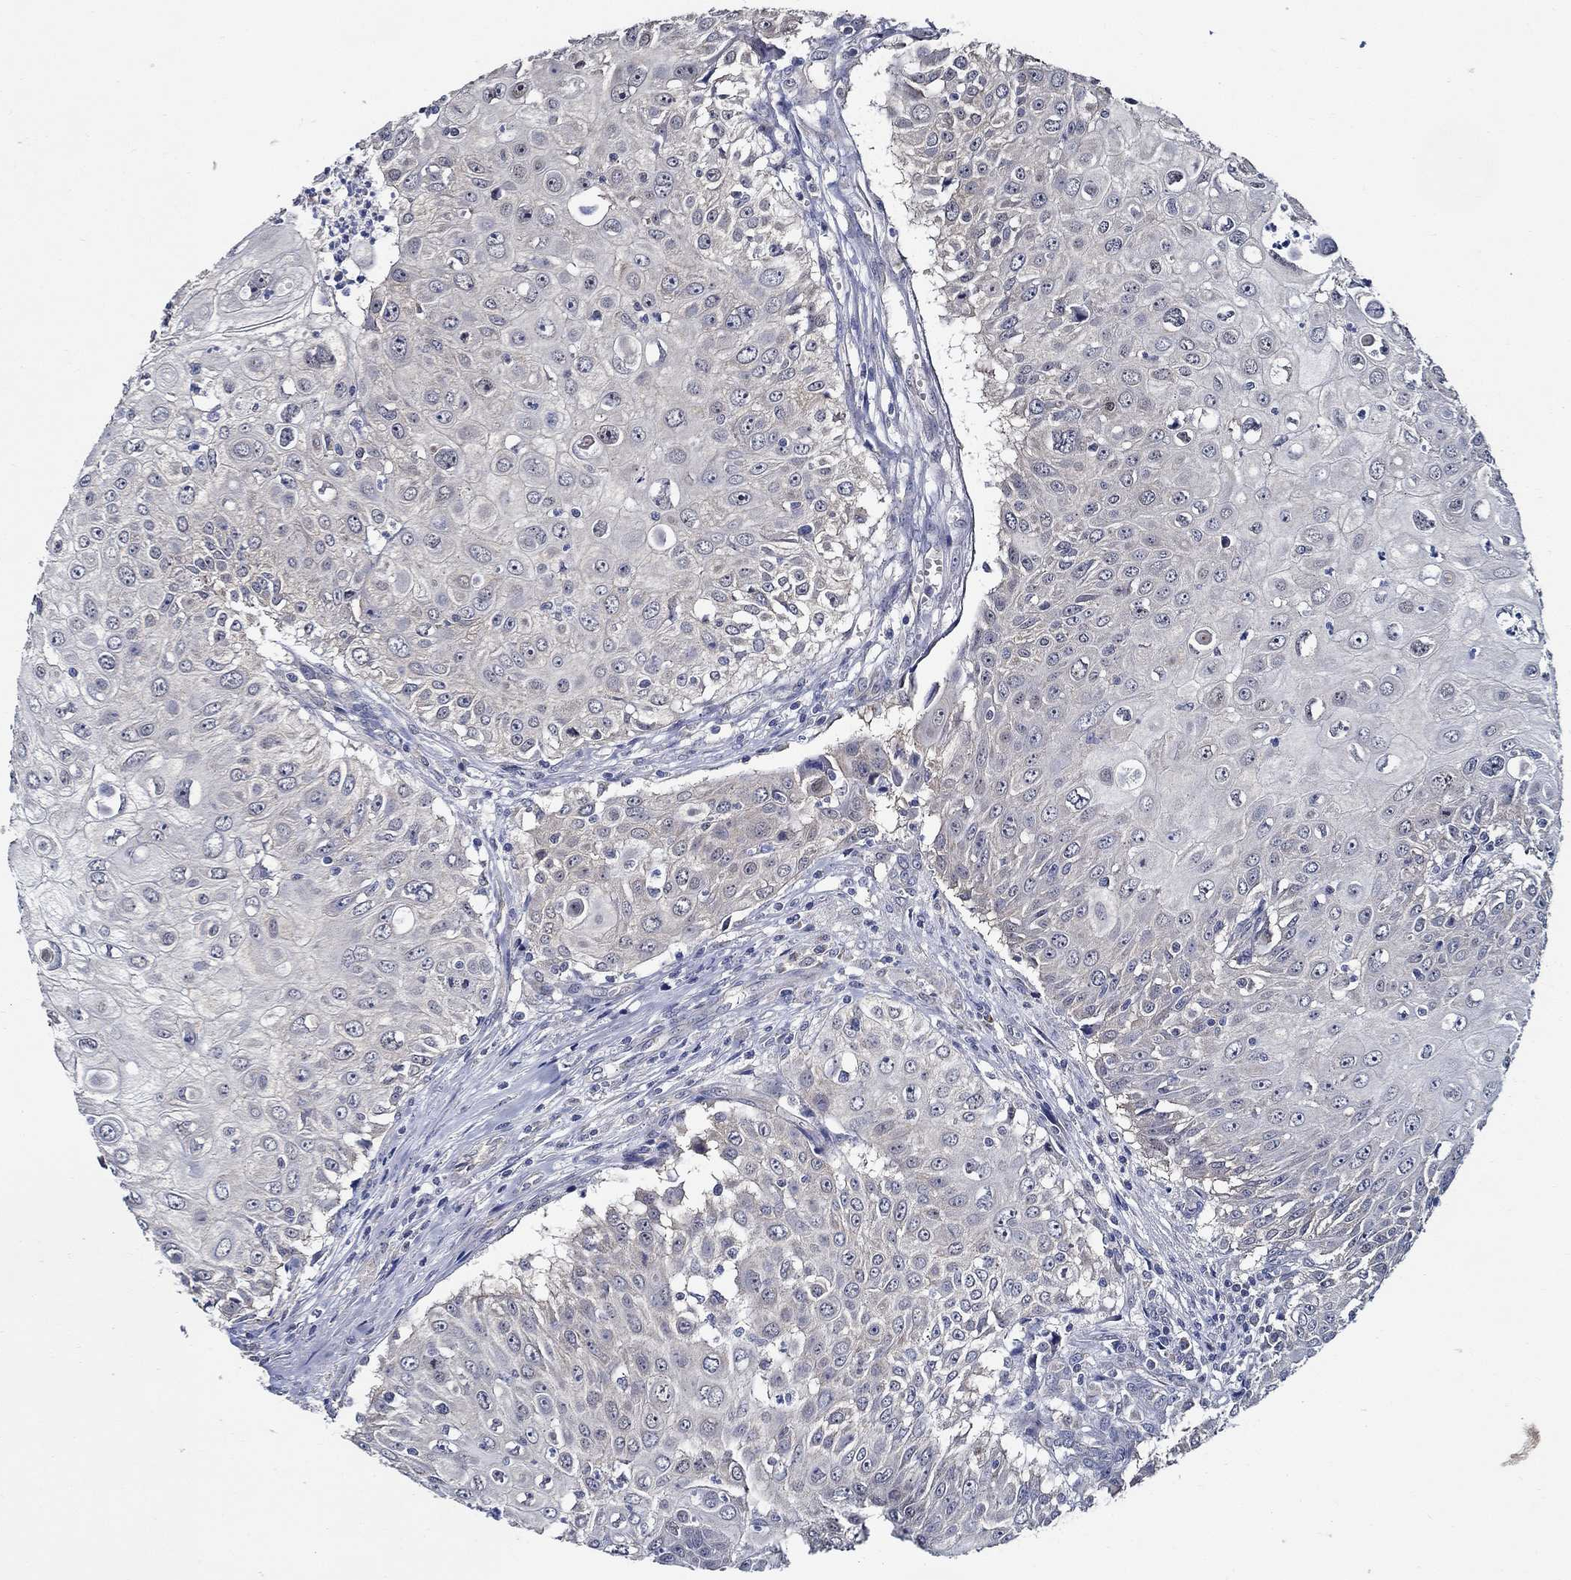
{"staining": {"intensity": "negative", "quantity": "none", "location": "none"}, "tissue": "urothelial cancer", "cell_type": "Tumor cells", "image_type": "cancer", "snomed": [{"axis": "morphology", "description": "Urothelial carcinoma, High grade"}, {"axis": "topography", "description": "Urinary bladder"}], "caption": "This is an immunohistochemistry (IHC) histopathology image of human urothelial cancer. There is no positivity in tumor cells.", "gene": "WDR53", "patient": {"sex": "female", "age": 79}}